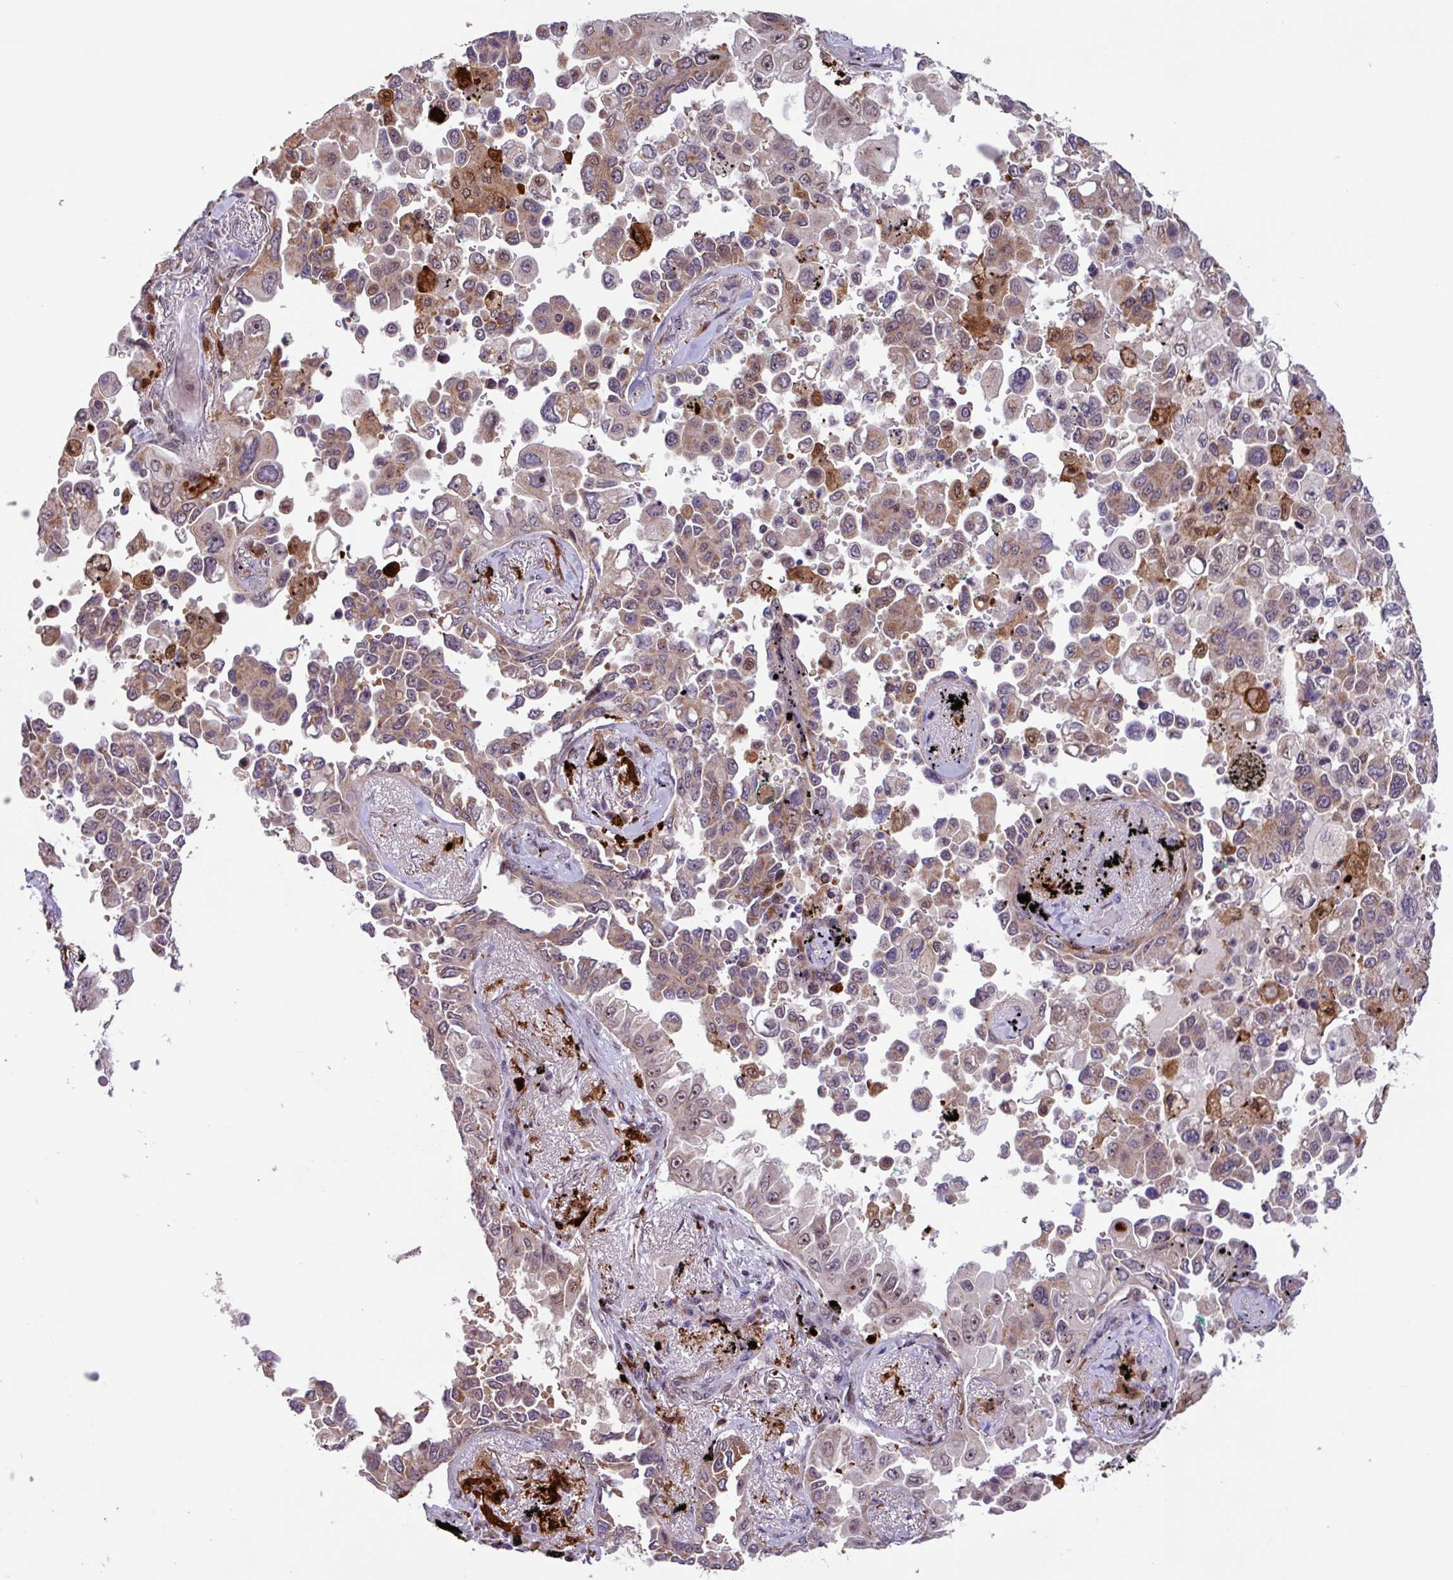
{"staining": {"intensity": "moderate", "quantity": ">75%", "location": "cytoplasmic/membranous,nuclear"}, "tissue": "lung cancer", "cell_type": "Tumor cells", "image_type": "cancer", "snomed": [{"axis": "morphology", "description": "Adenocarcinoma, NOS"}, {"axis": "topography", "description": "Lung"}], "caption": "The photomicrograph displays a brown stain indicating the presence of a protein in the cytoplasmic/membranous and nuclear of tumor cells in lung cancer (adenocarcinoma). (DAB (3,3'-diaminobenzidine) = brown stain, brightfield microscopy at high magnification).", "gene": "BRD3", "patient": {"sex": "female", "age": 67}}